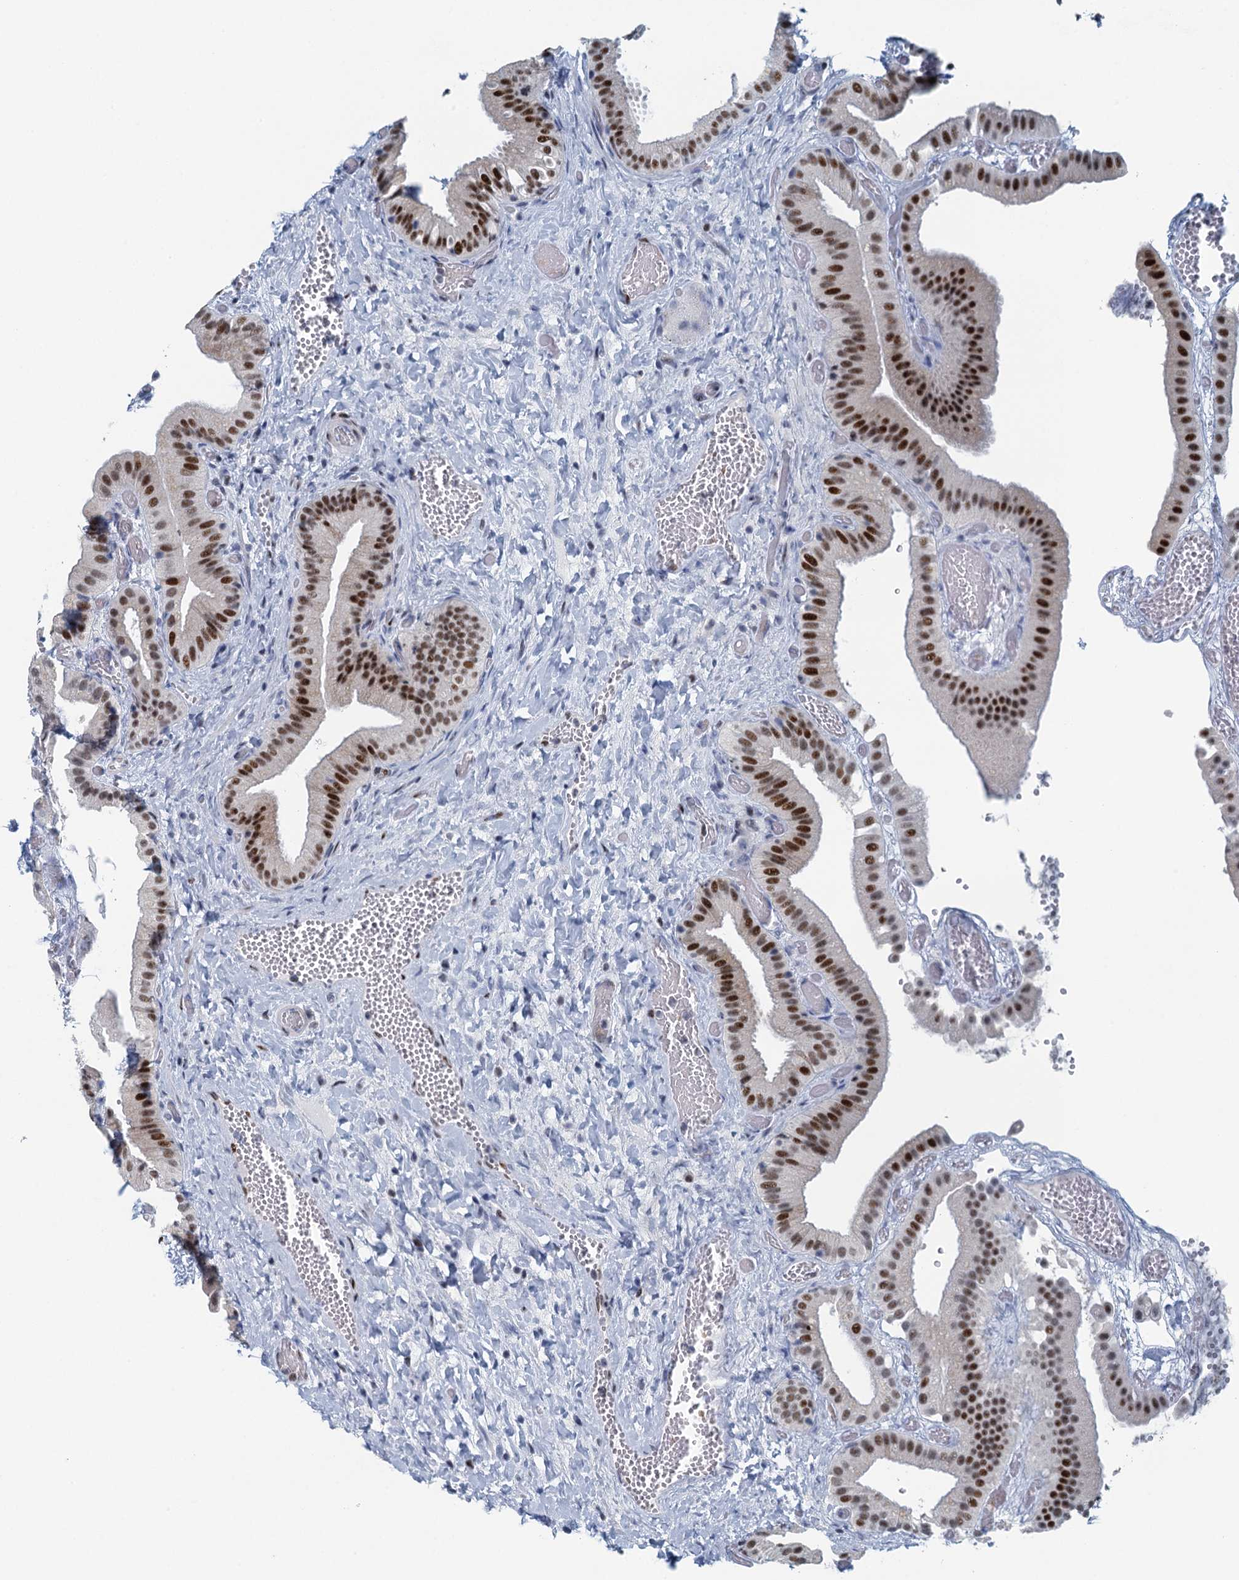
{"staining": {"intensity": "strong", "quantity": ">75%", "location": "nuclear"}, "tissue": "gallbladder", "cell_type": "Glandular cells", "image_type": "normal", "snomed": [{"axis": "morphology", "description": "Normal tissue, NOS"}, {"axis": "topography", "description": "Gallbladder"}], "caption": "About >75% of glandular cells in benign human gallbladder demonstrate strong nuclear protein staining as visualized by brown immunohistochemical staining.", "gene": "TTLL9", "patient": {"sex": "female", "age": 64}}